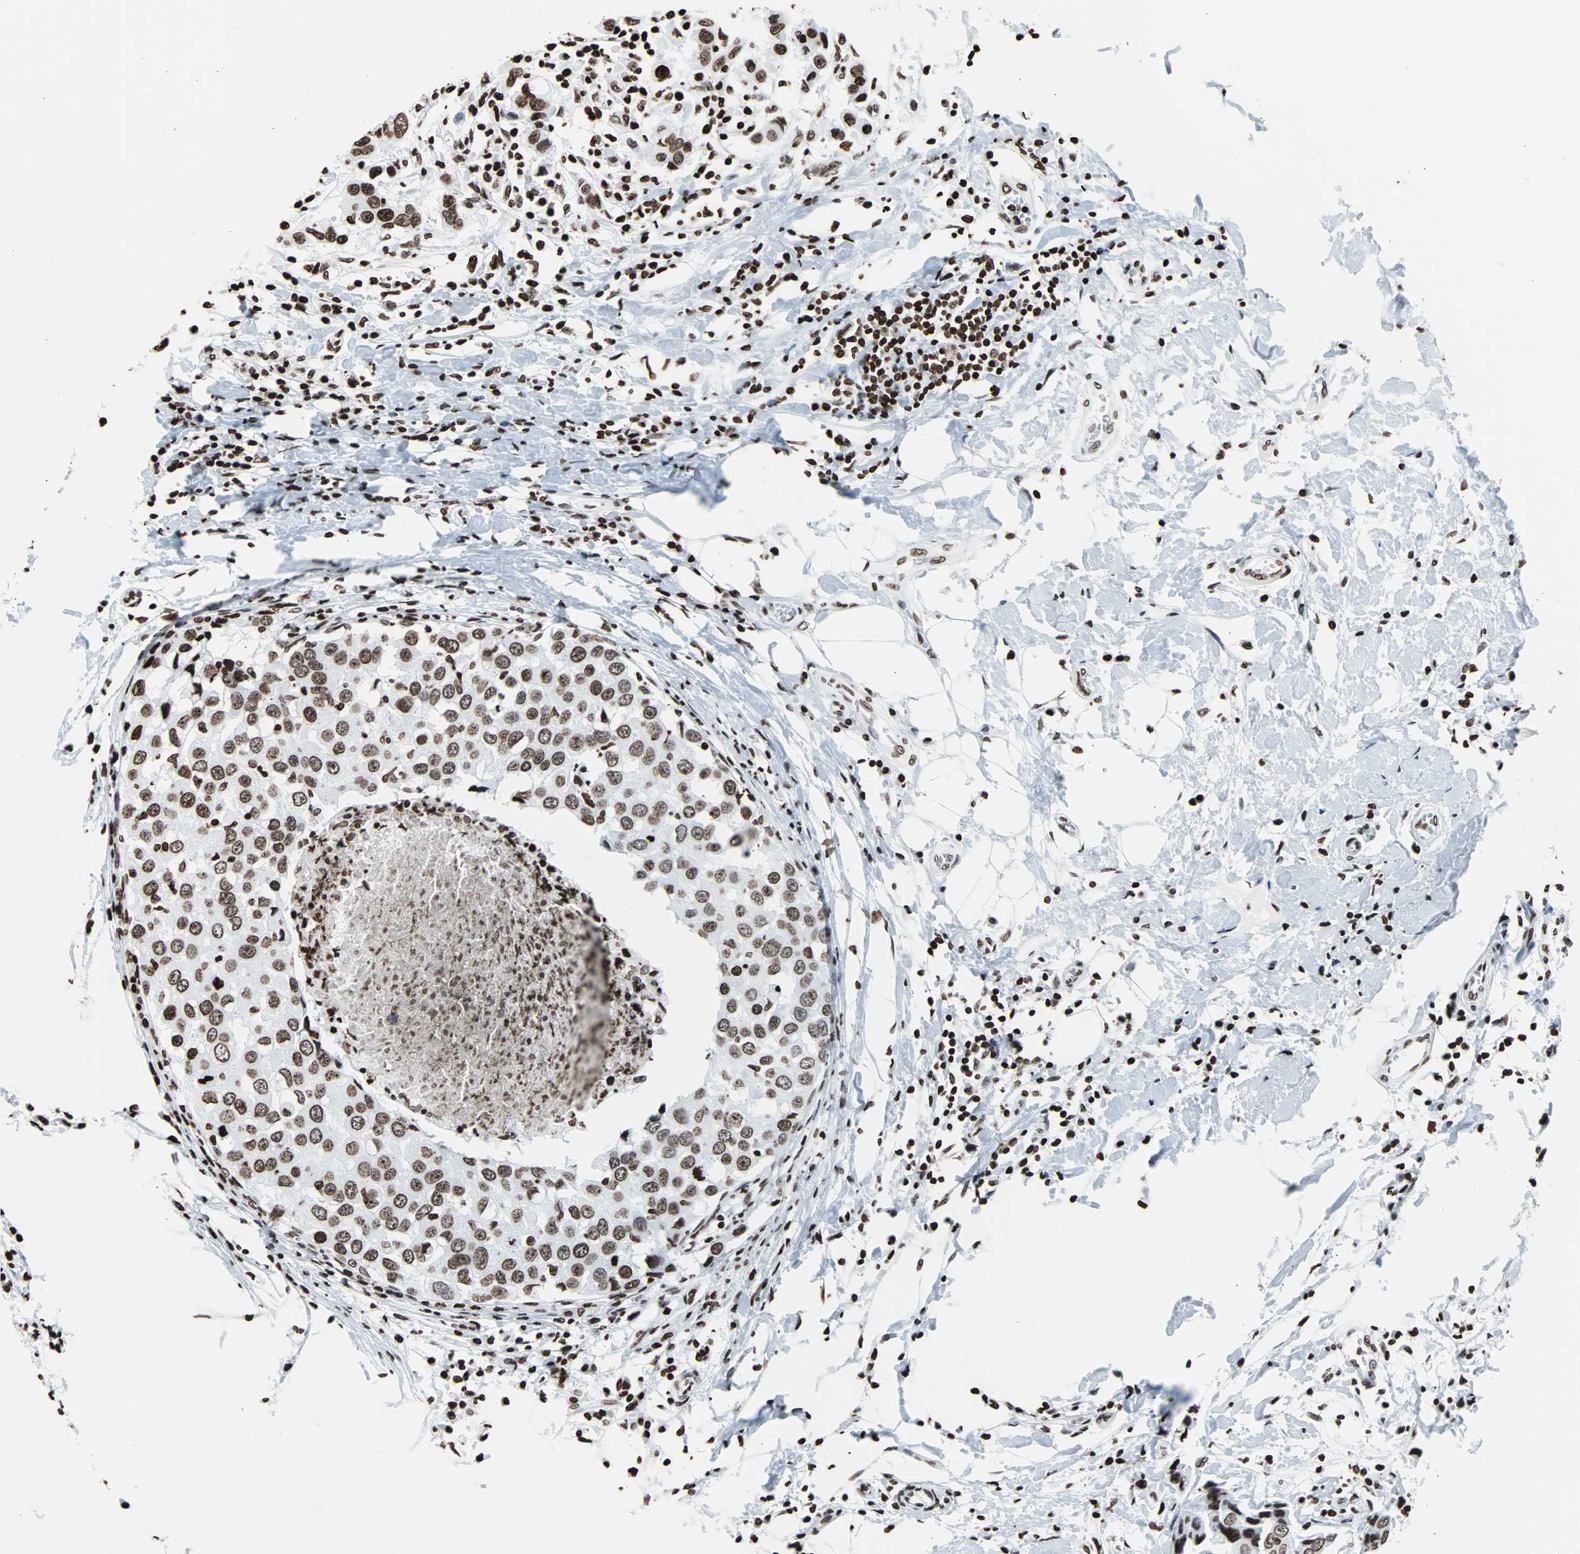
{"staining": {"intensity": "moderate", "quantity": ">75%", "location": "nuclear"}, "tissue": "breast cancer", "cell_type": "Tumor cells", "image_type": "cancer", "snomed": [{"axis": "morphology", "description": "Duct carcinoma"}, {"axis": "topography", "description": "Breast"}], "caption": "Protein positivity by immunohistochemistry reveals moderate nuclear positivity in about >75% of tumor cells in breast invasive ductal carcinoma.", "gene": "H2BC18", "patient": {"sex": "female", "age": 27}}